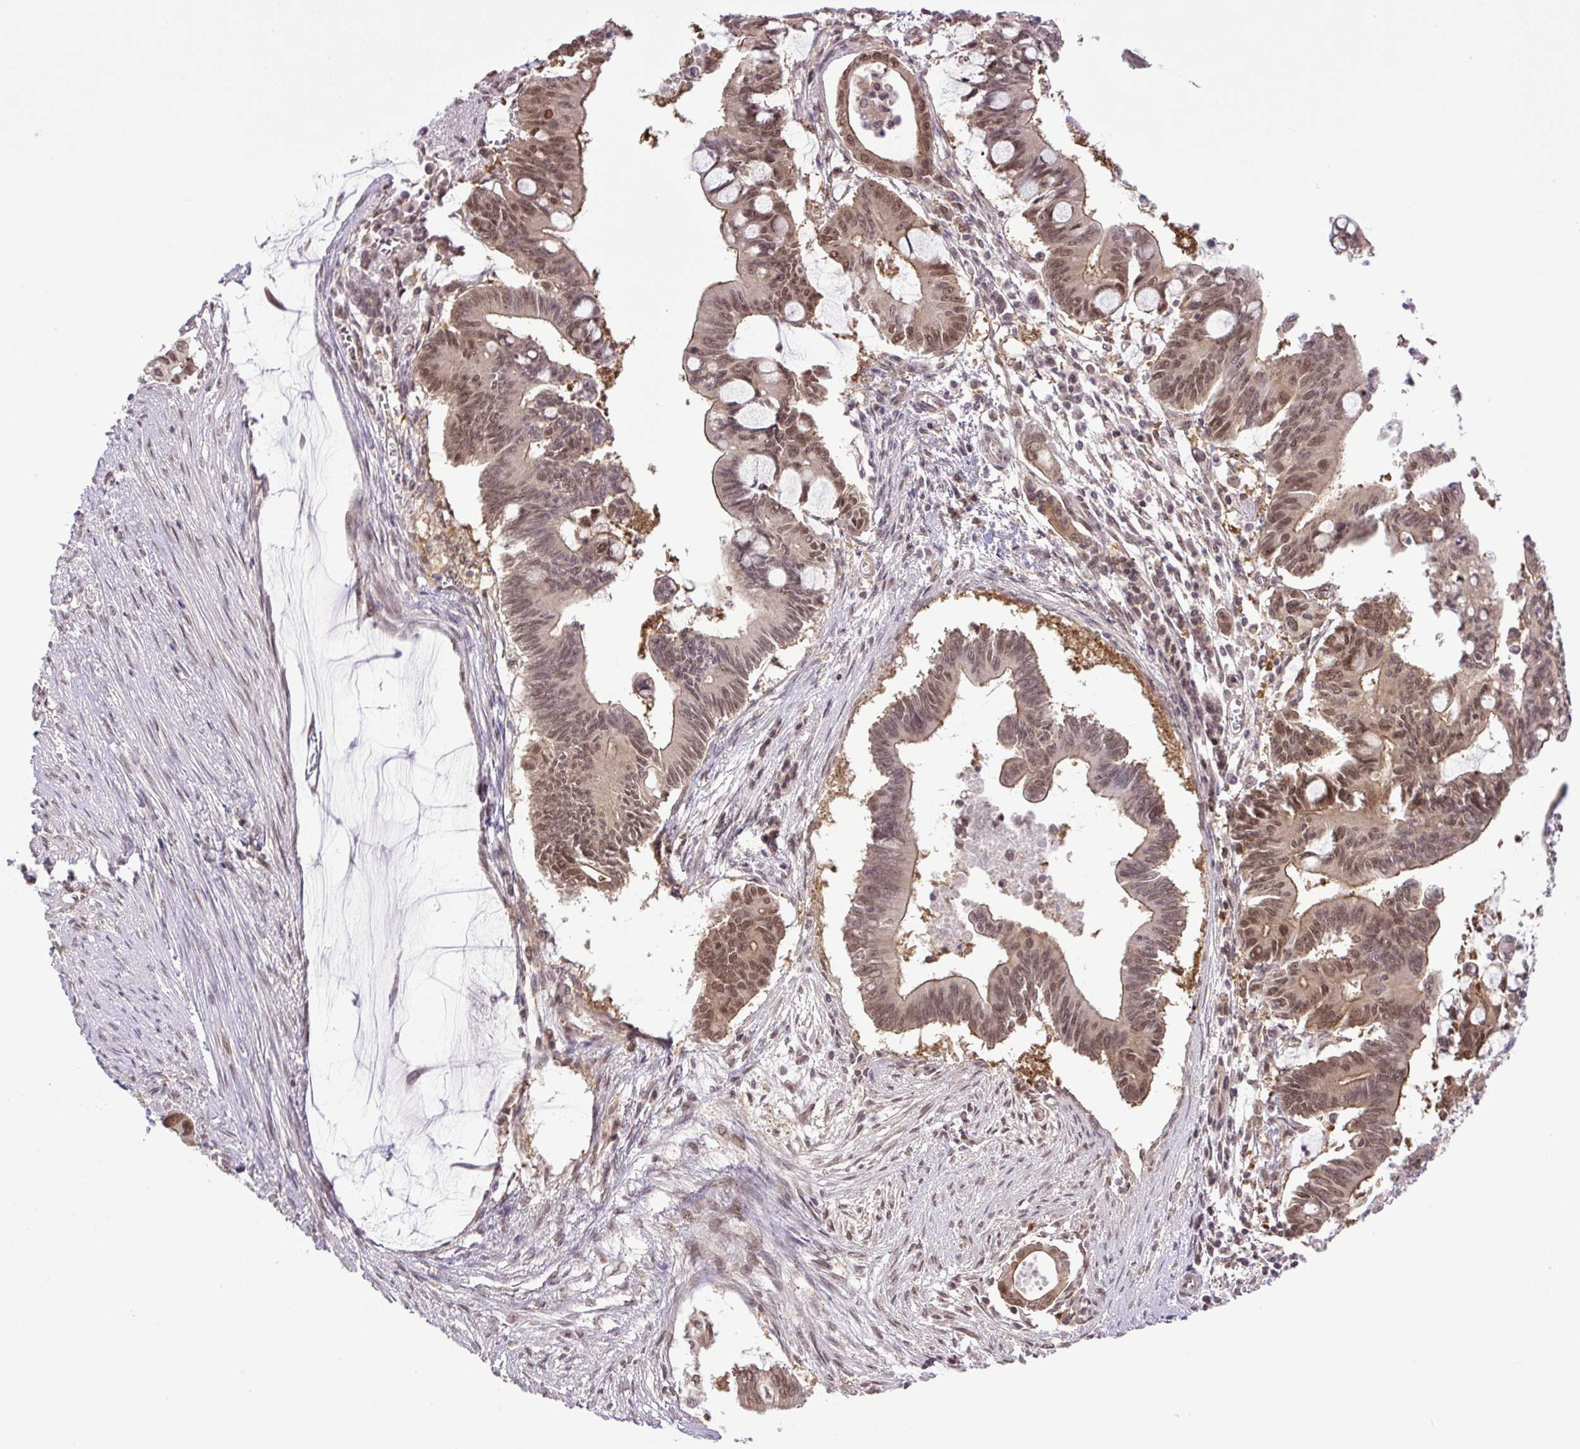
{"staining": {"intensity": "moderate", "quantity": ">75%", "location": "cytoplasmic/membranous,nuclear"}, "tissue": "pancreatic cancer", "cell_type": "Tumor cells", "image_type": "cancer", "snomed": [{"axis": "morphology", "description": "Adenocarcinoma, NOS"}, {"axis": "topography", "description": "Pancreas"}], "caption": "Immunohistochemistry of human pancreatic cancer (adenocarcinoma) displays medium levels of moderate cytoplasmic/membranous and nuclear positivity in about >75% of tumor cells.", "gene": "SGTA", "patient": {"sex": "male", "age": 68}}